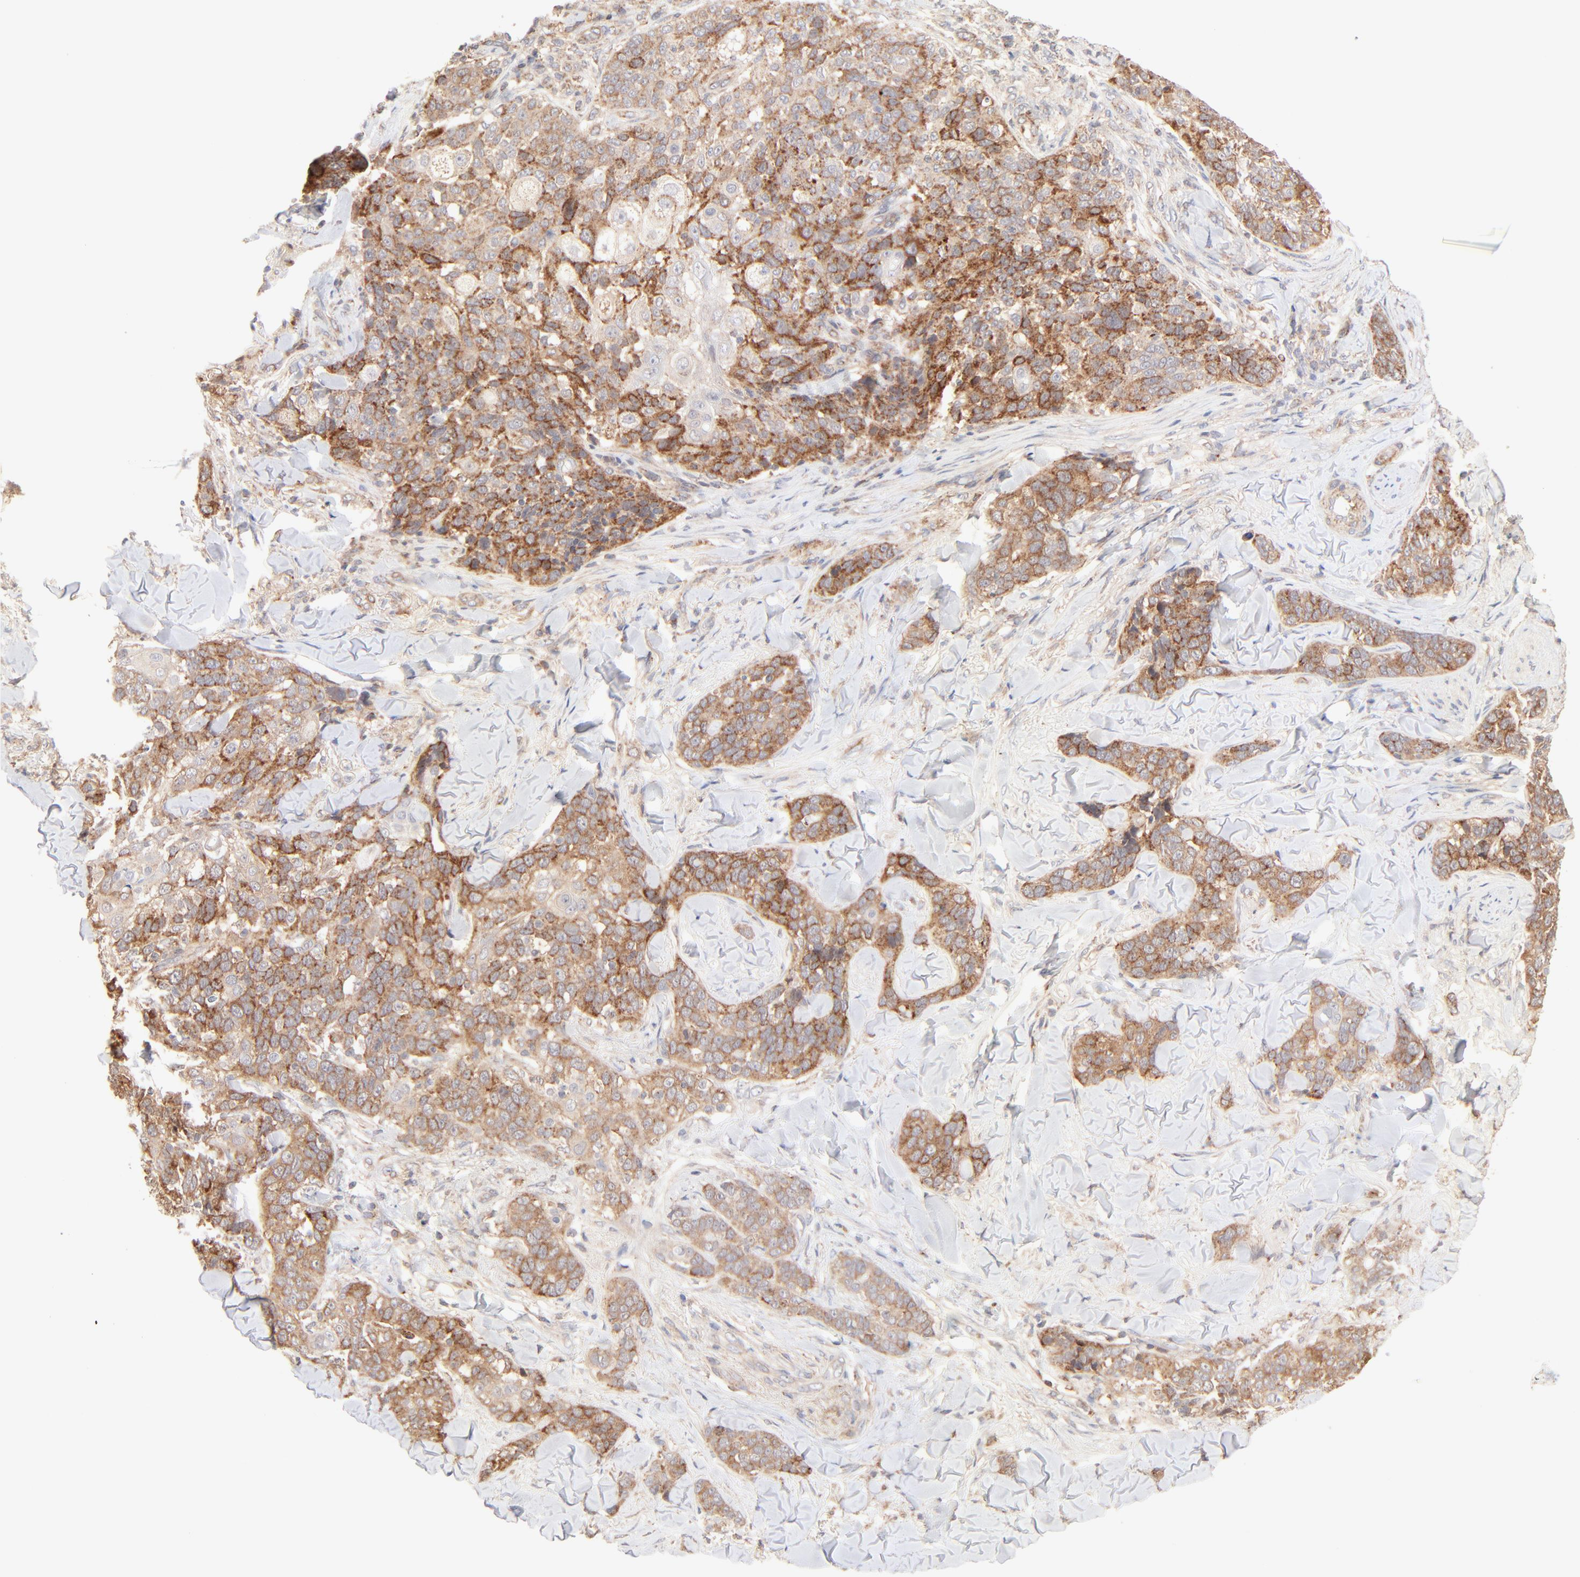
{"staining": {"intensity": "strong", "quantity": "25%-75%", "location": "cytoplasmic/membranous"}, "tissue": "skin cancer", "cell_type": "Tumor cells", "image_type": "cancer", "snomed": [{"axis": "morphology", "description": "Normal tissue, NOS"}, {"axis": "morphology", "description": "Squamous cell carcinoma, NOS"}, {"axis": "topography", "description": "Skin"}], "caption": "Skin squamous cell carcinoma stained with a protein marker exhibits strong staining in tumor cells.", "gene": "CSPG4", "patient": {"sex": "female", "age": 83}}